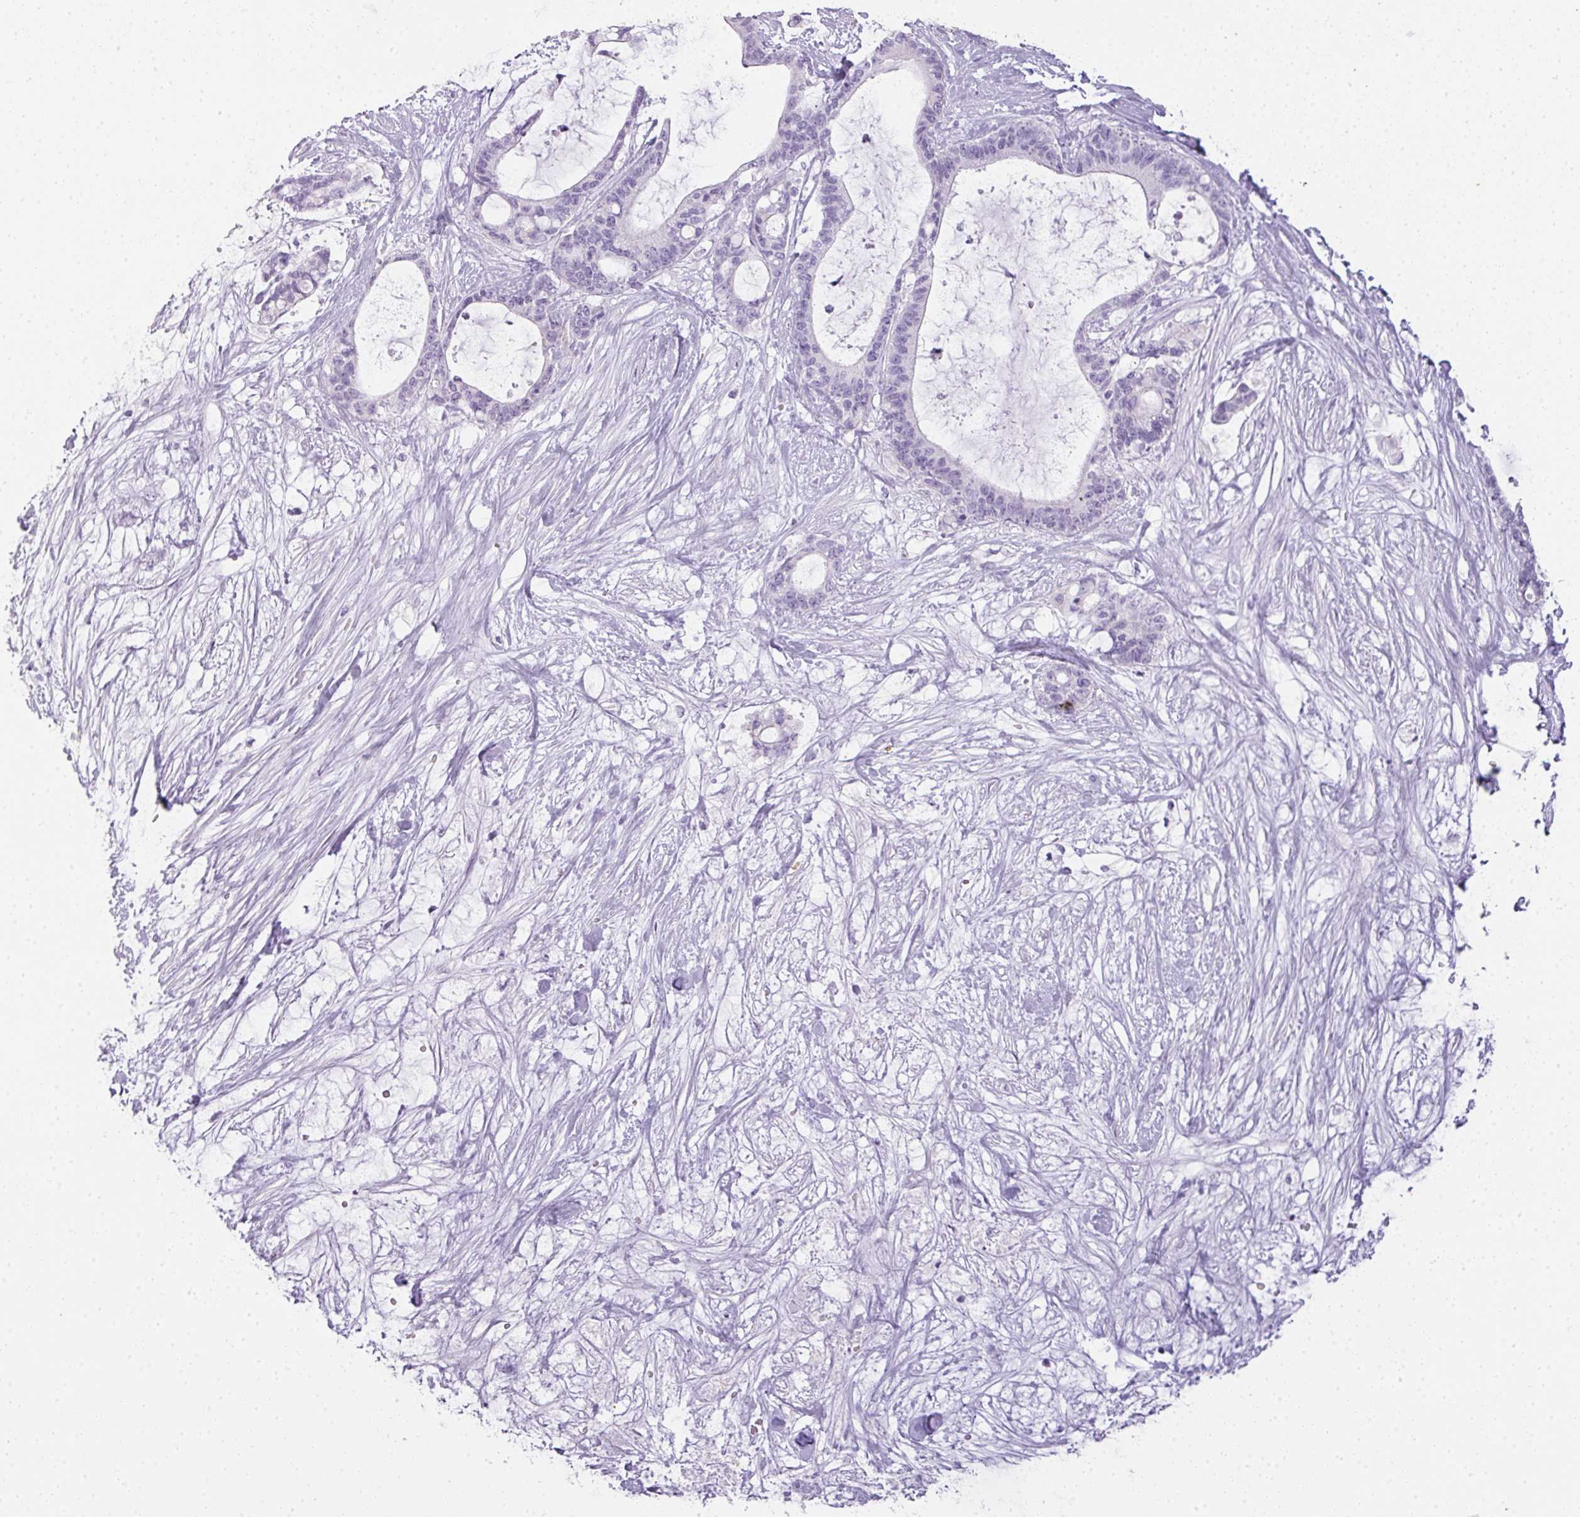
{"staining": {"intensity": "negative", "quantity": "none", "location": "none"}, "tissue": "liver cancer", "cell_type": "Tumor cells", "image_type": "cancer", "snomed": [{"axis": "morphology", "description": "Normal tissue, NOS"}, {"axis": "morphology", "description": "Cholangiocarcinoma"}, {"axis": "topography", "description": "Liver"}, {"axis": "topography", "description": "Peripheral nerve tissue"}], "caption": "This photomicrograph is of liver cancer stained with immunohistochemistry to label a protein in brown with the nuclei are counter-stained blue. There is no expression in tumor cells.", "gene": "RBMY1F", "patient": {"sex": "female", "age": 73}}